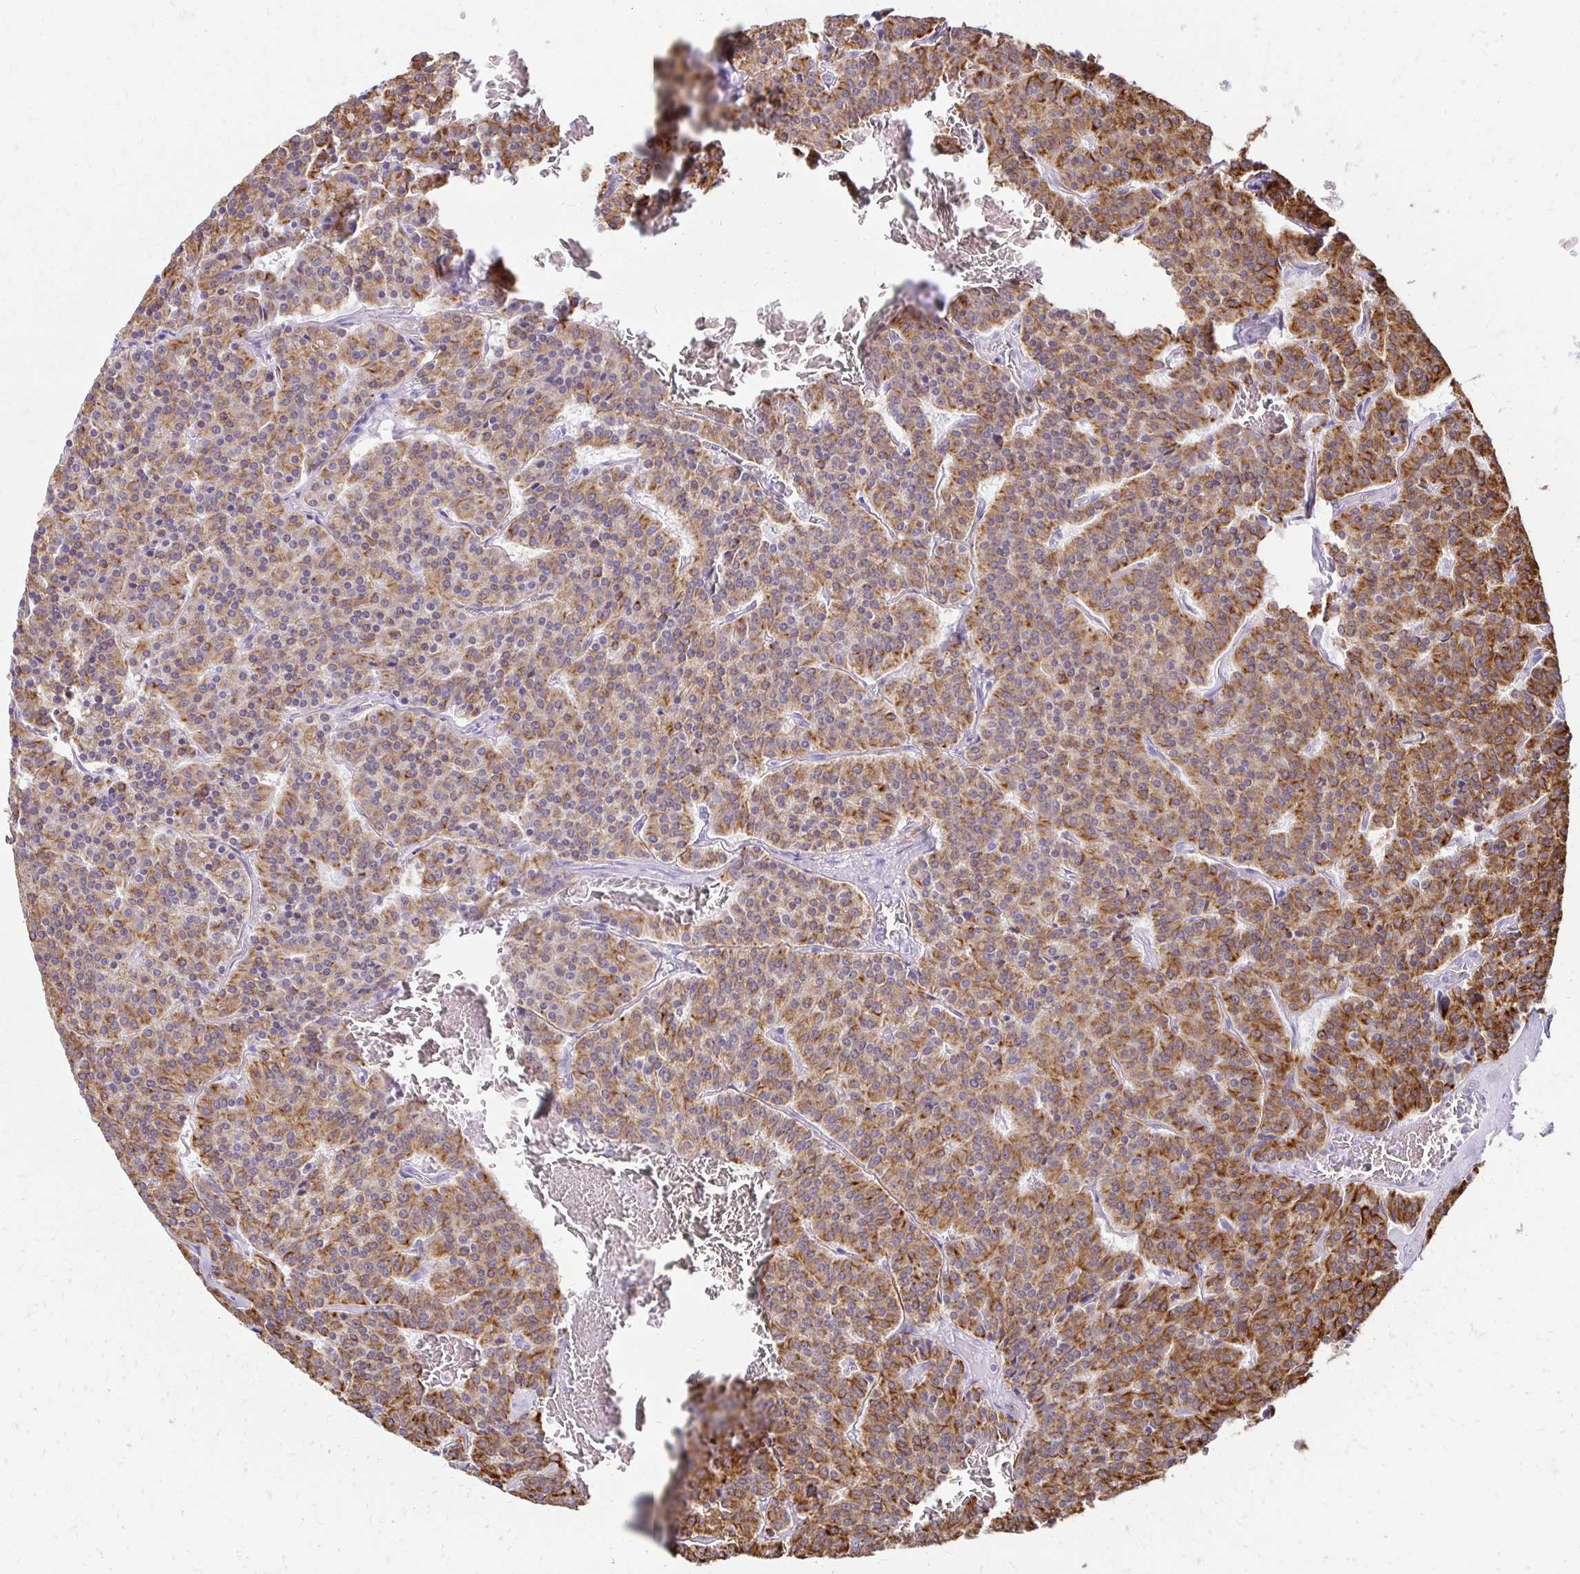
{"staining": {"intensity": "moderate", "quantity": ">75%", "location": "cytoplasmic/membranous"}, "tissue": "carcinoid", "cell_type": "Tumor cells", "image_type": "cancer", "snomed": [{"axis": "morphology", "description": "Carcinoid, malignant, NOS"}, {"axis": "topography", "description": "Lung"}], "caption": "Human carcinoid stained with a brown dye exhibits moderate cytoplasmic/membranous positive positivity in about >75% of tumor cells.", "gene": "C1QTNF2", "patient": {"sex": "male", "age": 70}}